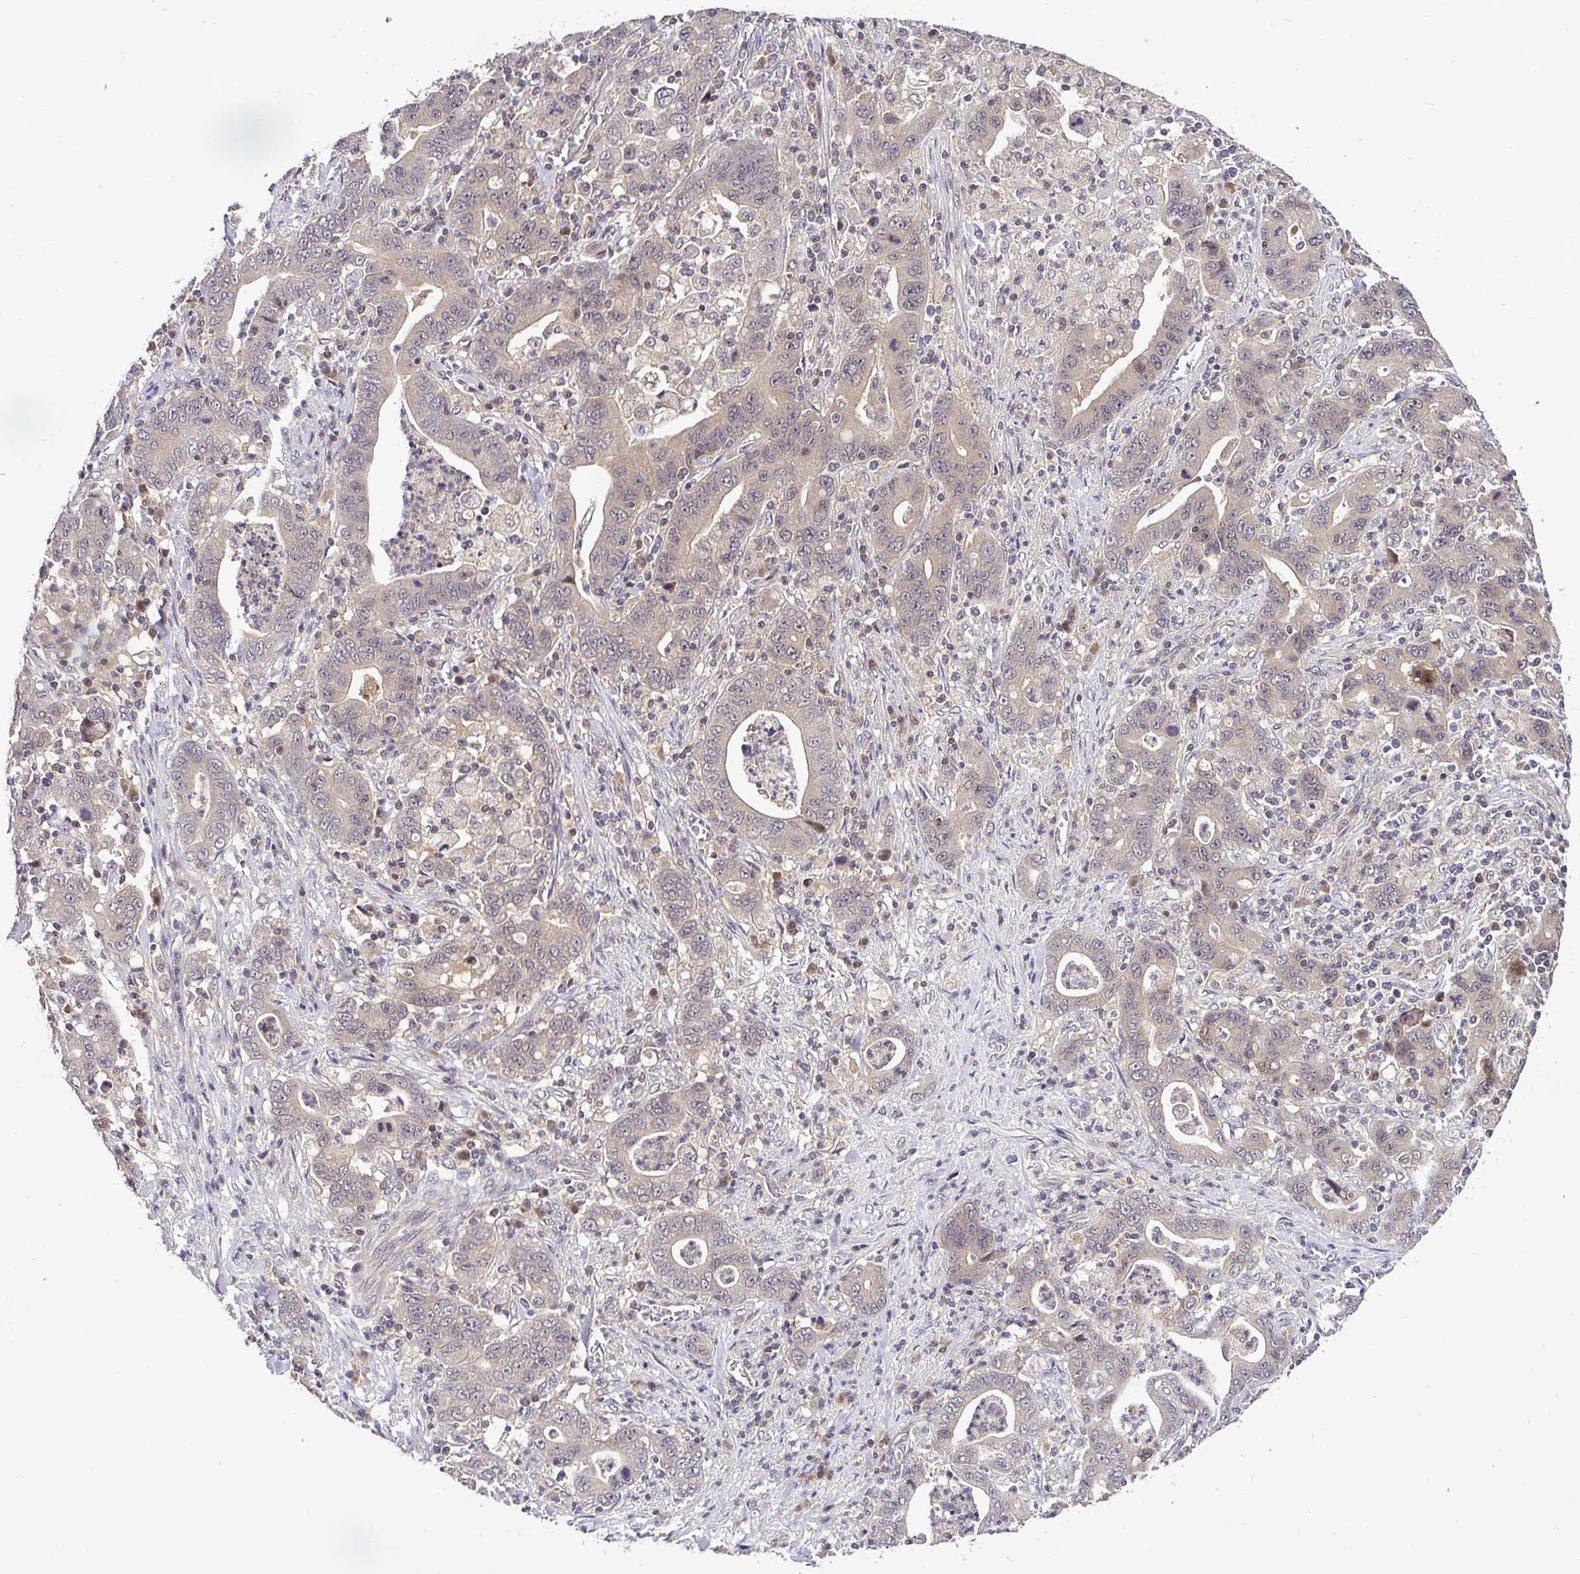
{"staining": {"intensity": "weak", "quantity": ">75%", "location": "cytoplasmic/membranous,nuclear"}, "tissue": "stomach cancer", "cell_type": "Tumor cells", "image_type": "cancer", "snomed": [{"axis": "morphology", "description": "Adenocarcinoma, NOS"}, {"axis": "topography", "description": "Stomach, upper"}], "caption": "The image shows immunohistochemical staining of stomach cancer (adenocarcinoma). There is weak cytoplasmic/membranous and nuclear expression is seen in about >75% of tumor cells. (DAB = brown stain, brightfield microscopy at high magnification).", "gene": "UBE2M", "patient": {"sex": "male", "age": 69}}